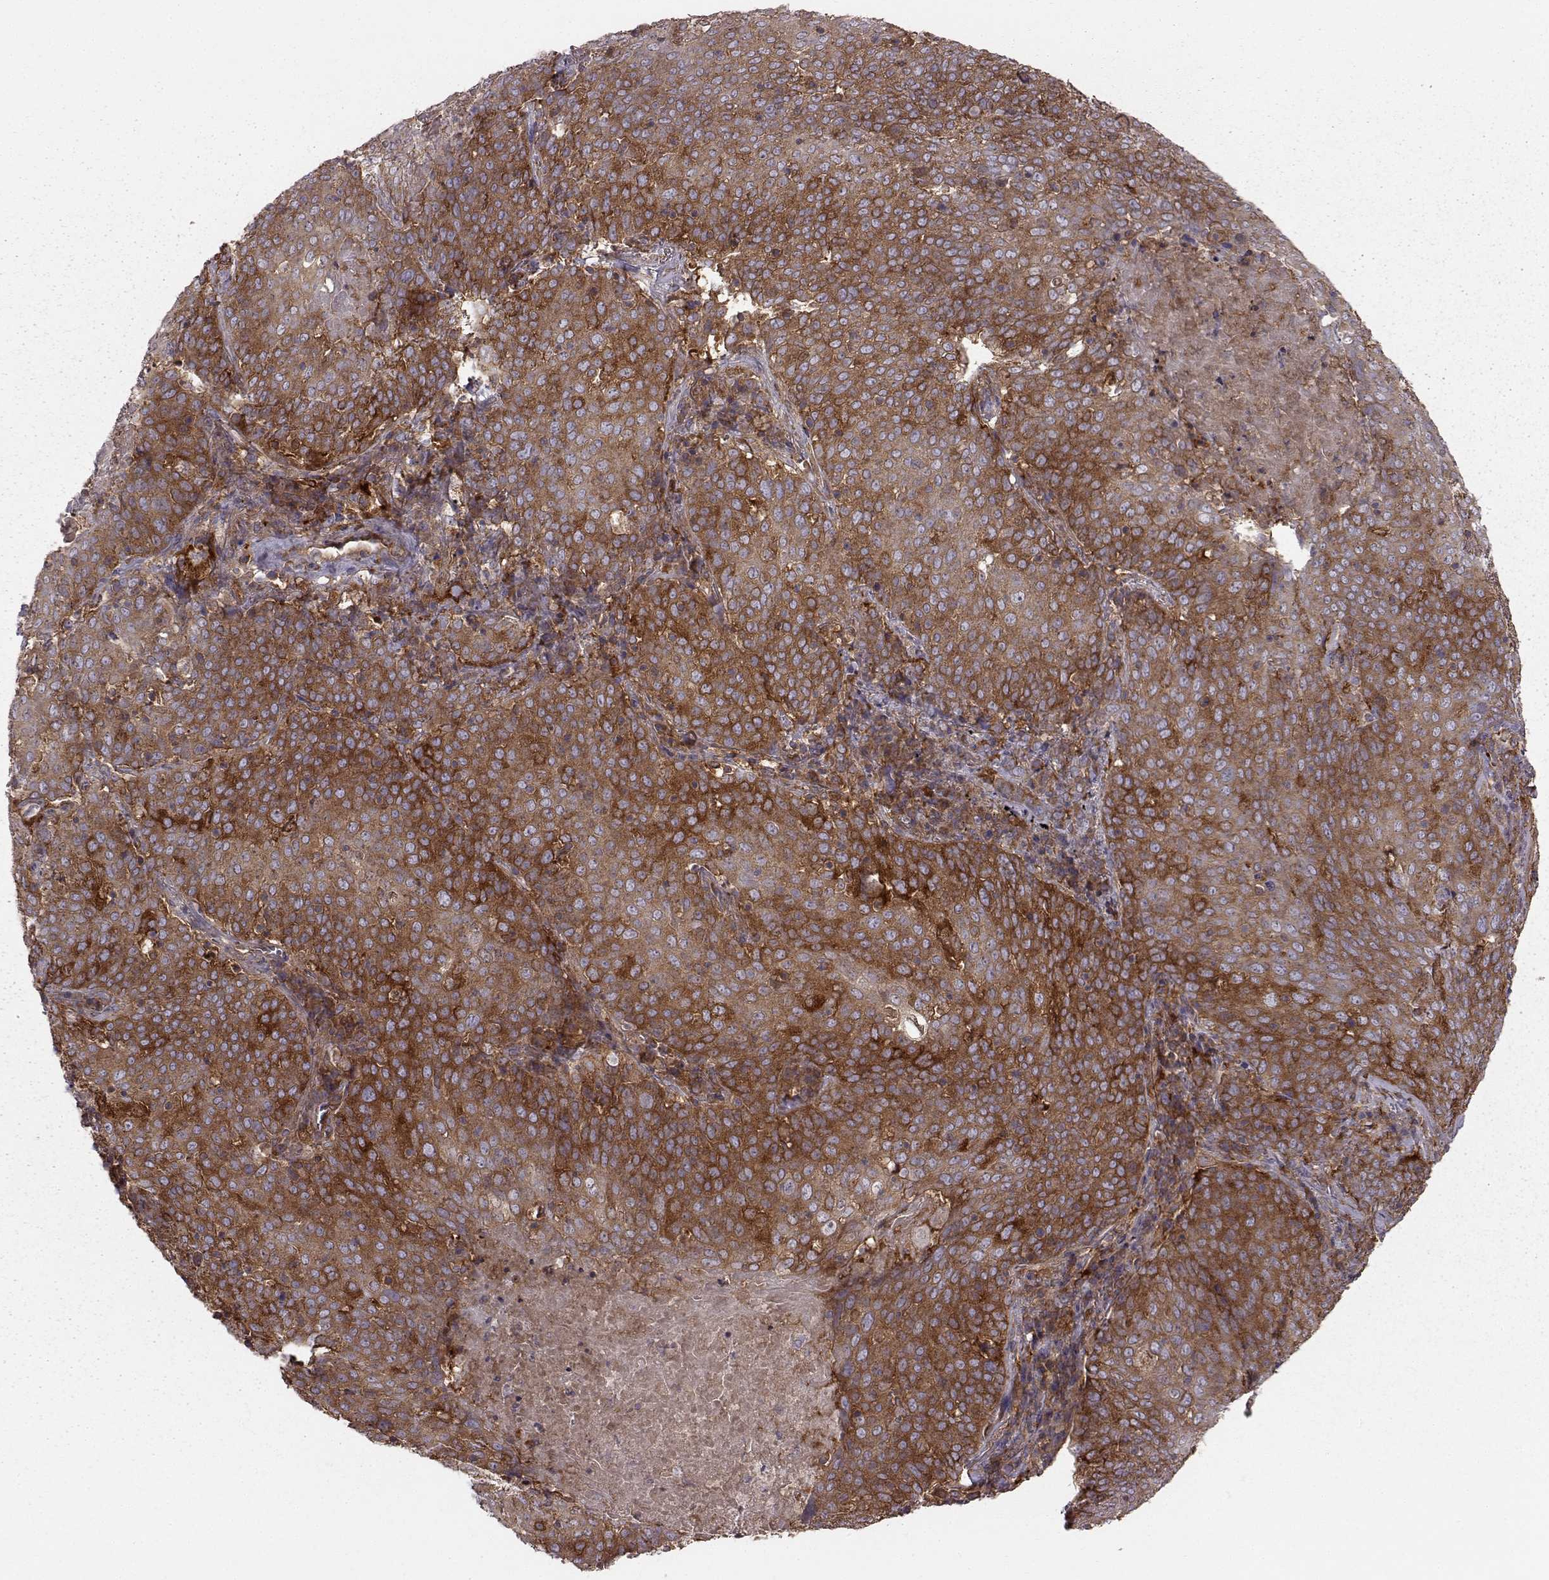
{"staining": {"intensity": "strong", "quantity": "25%-75%", "location": "cytoplasmic/membranous"}, "tissue": "lung cancer", "cell_type": "Tumor cells", "image_type": "cancer", "snomed": [{"axis": "morphology", "description": "Squamous cell carcinoma, NOS"}, {"axis": "topography", "description": "Lung"}], "caption": "Human lung cancer stained for a protein (brown) shows strong cytoplasmic/membranous positive positivity in approximately 25%-75% of tumor cells.", "gene": "RABGAP1", "patient": {"sex": "male", "age": 82}}